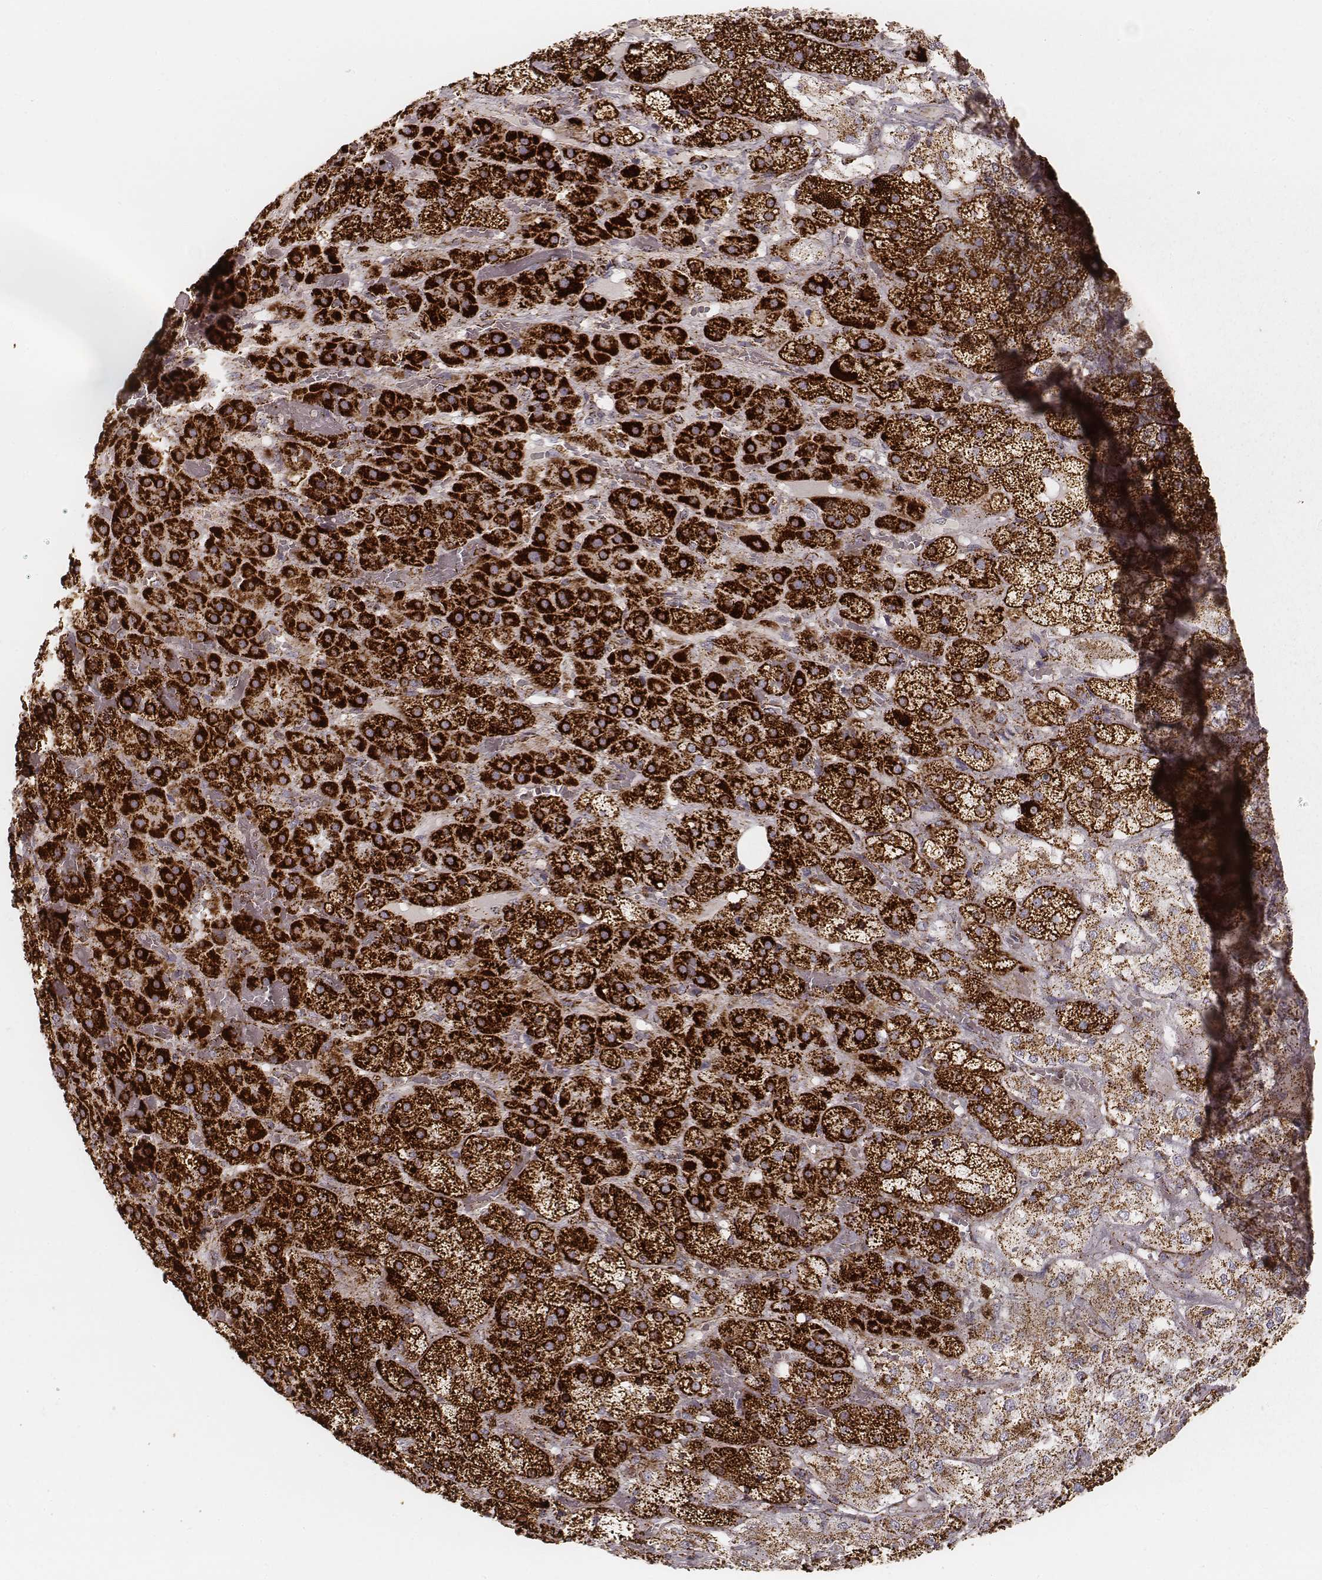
{"staining": {"intensity": "strong", "quantity": ">75%", "location": "cytoplasmic/membranous"}, "tissue": "adrenal gland", "cell_type": "Glandular cells", "image_type": "normal", "snomed": [{"axis": "morphology", "description": "Normal tissue, NOS"}, {"axis": "topography", "description": "Adrenal gland"}], "caption": "A high amount of strong cytoplasmic/membranous expression is present in approximately >75% of glandular cells in normal adrenal gland.", "gene": "CS", "patient": {"sex": "male", "age": 57}}